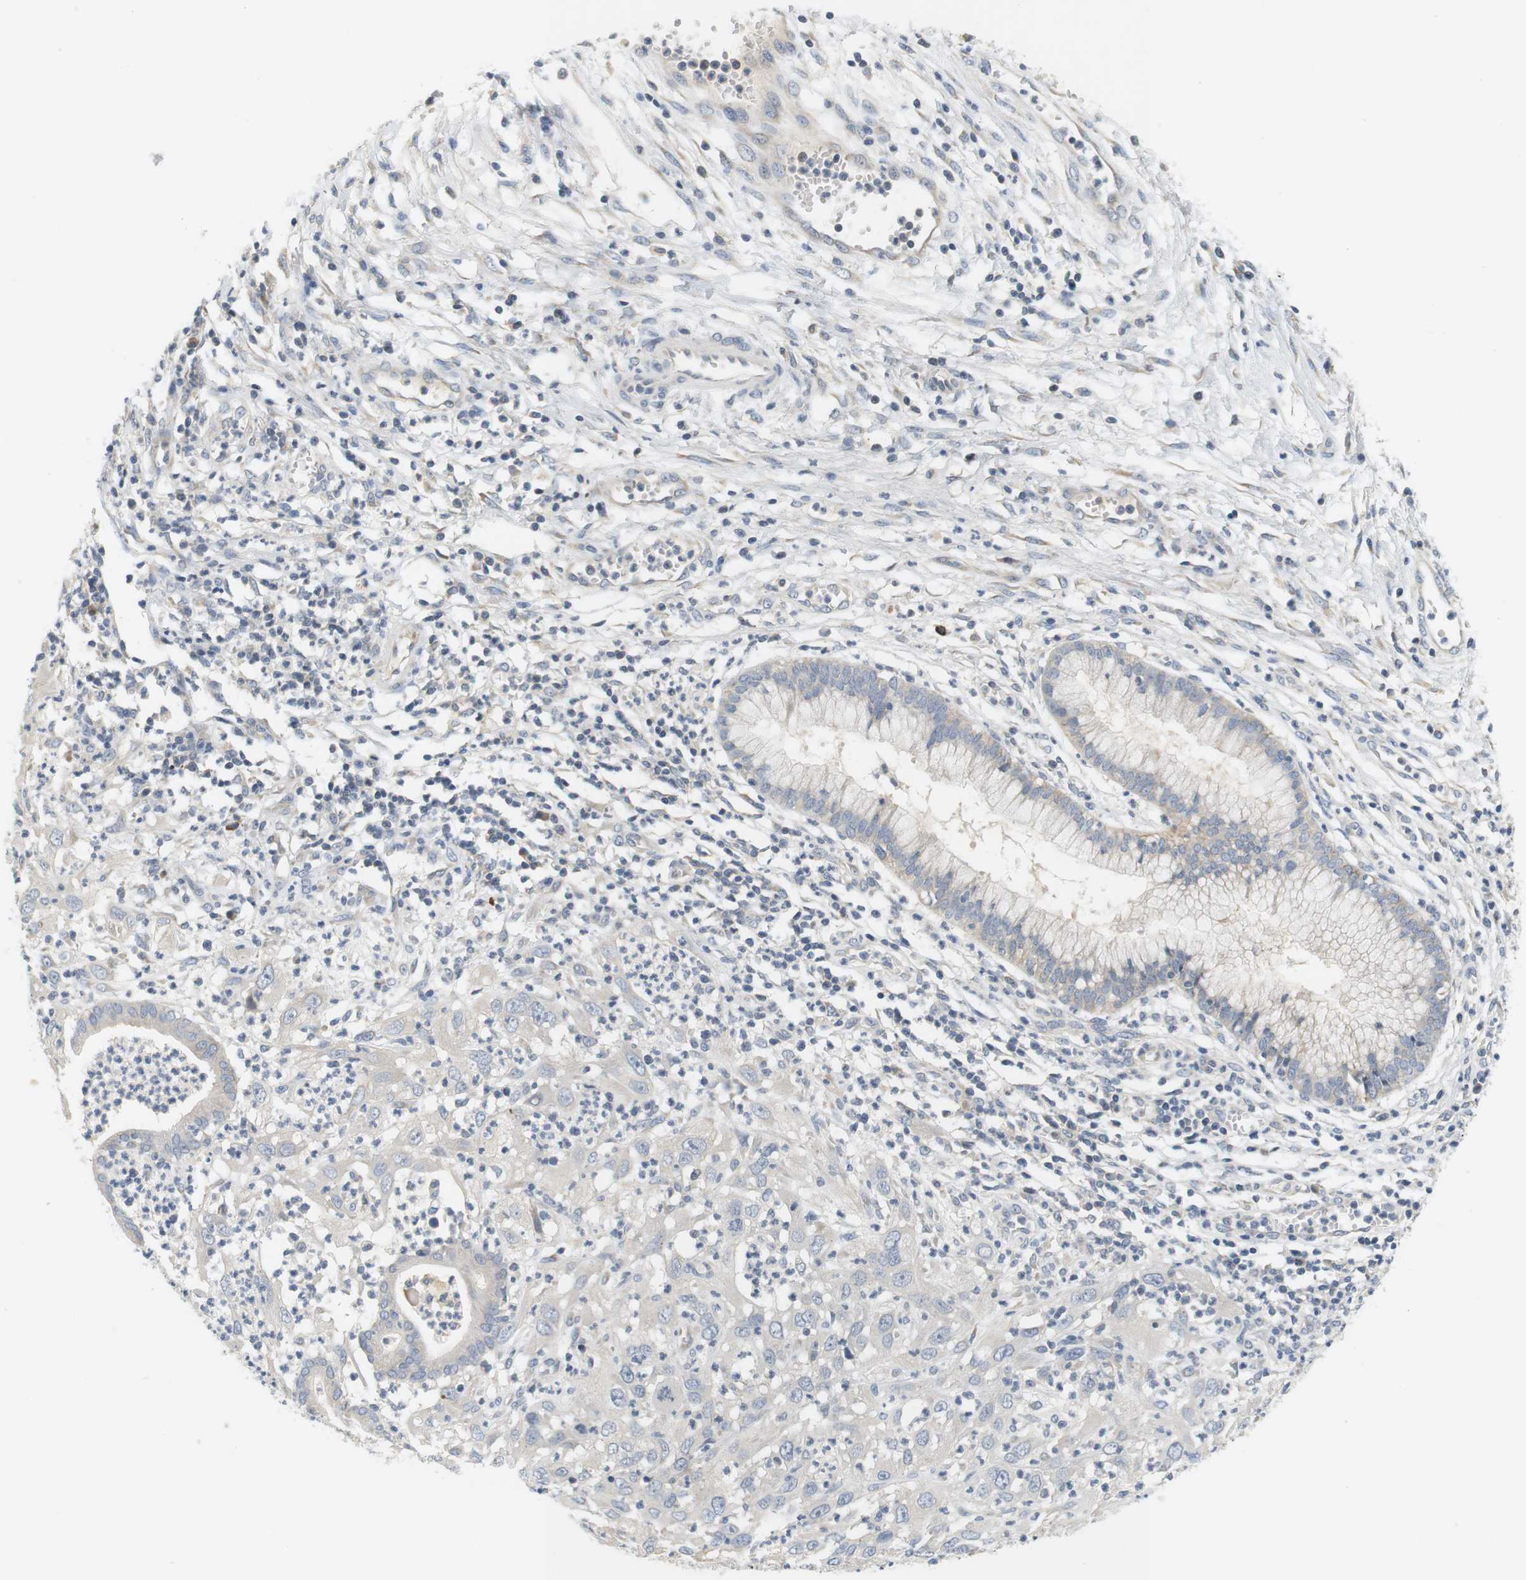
{"staining": {"intensity": "negative", "quantity": "none", "location": "none"}, "tissue": "cervical cancer", "cell_type": "Tumor cells", "image_type": "cancer", "snomed": [{"axis": "morphology", "description": "Squamous cell carcinoma, NOS"}, {"axis": "topography", "description": "Cervix"}], "caption": "Cervical cancer stained for a protein using immunohistochemistry shows no staining tumor cells.", "gene": "EVA1C", "patient": {"sex": "female", "age": 32}}